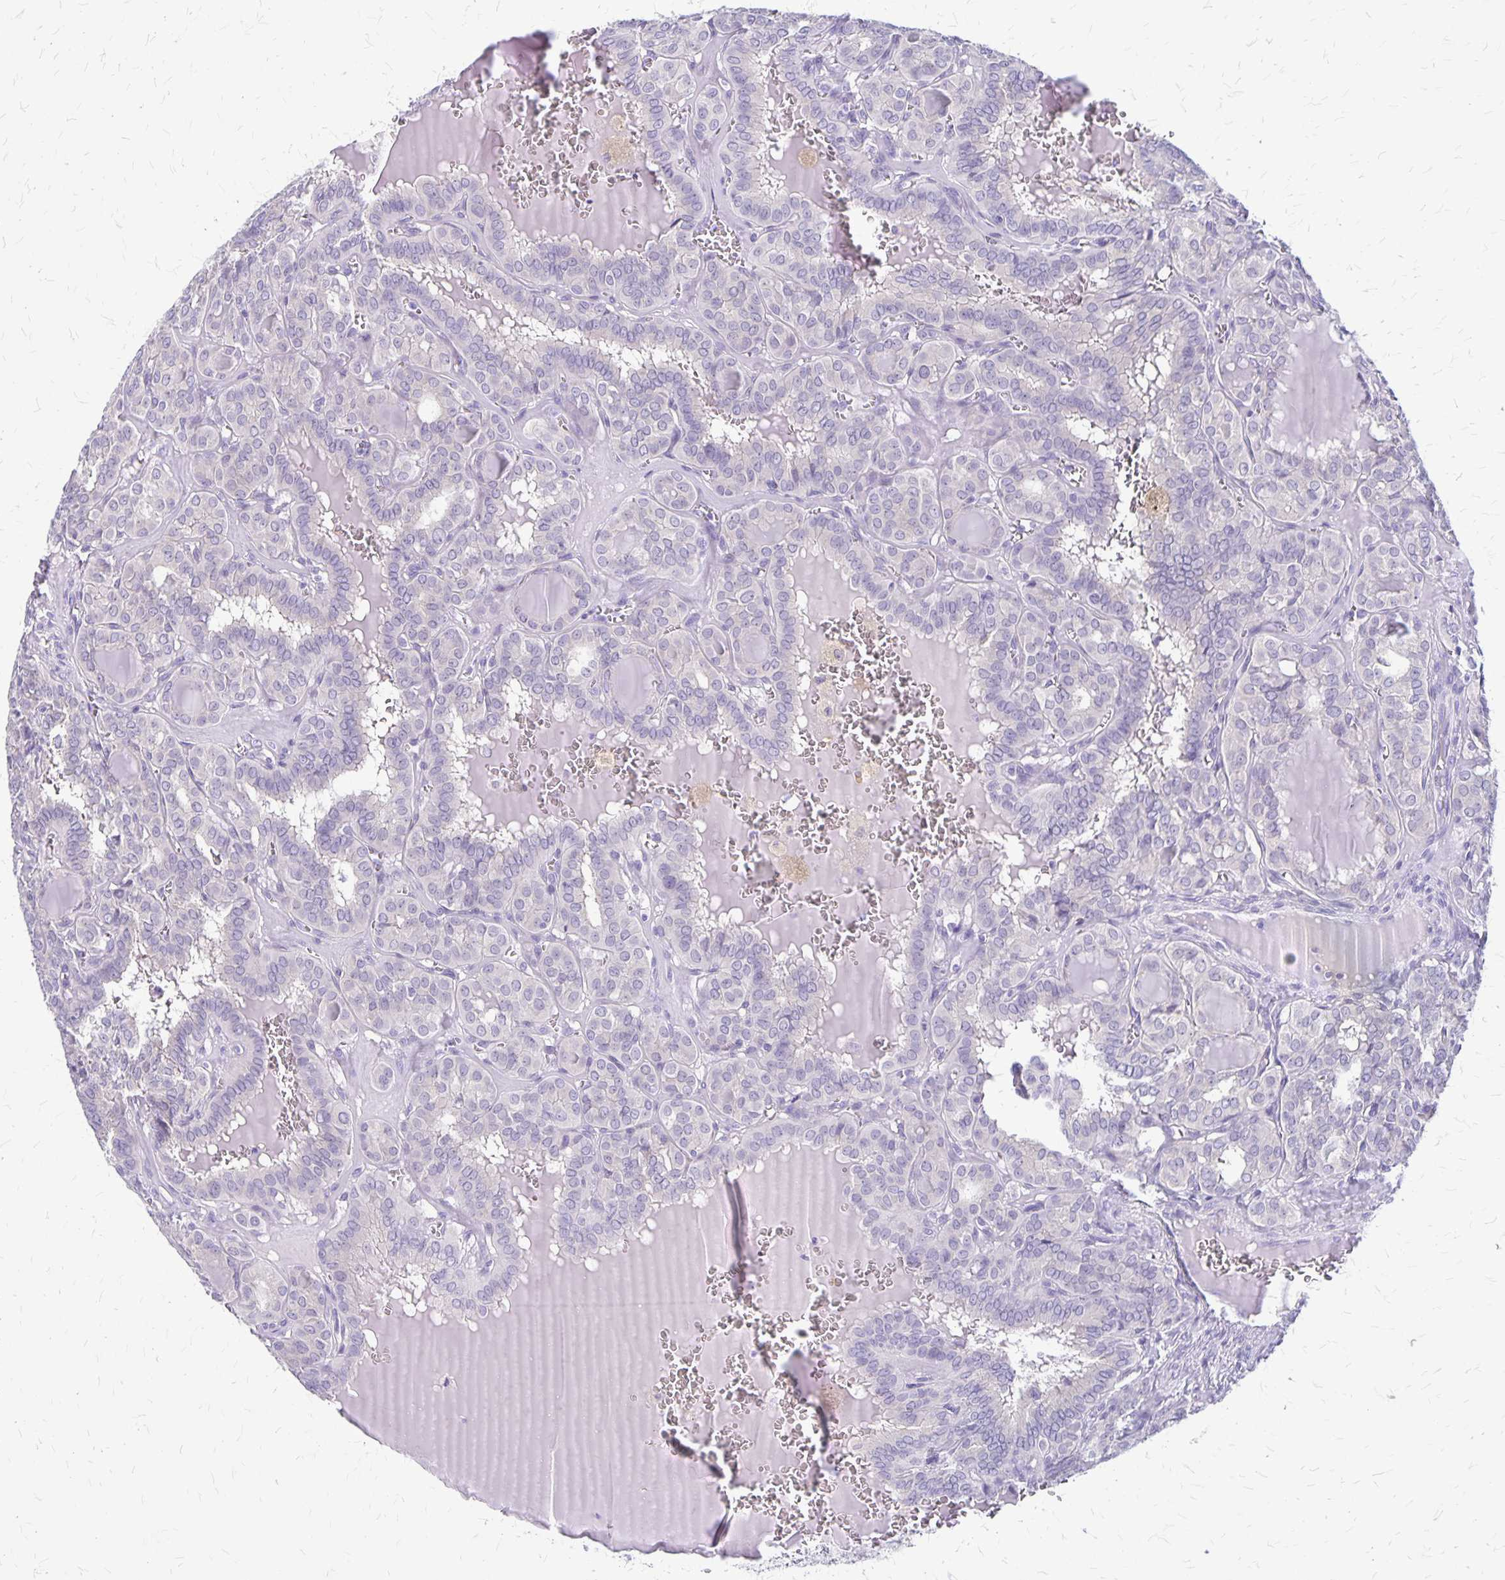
{"staining": {"intensity": "negative", "quantity": "none", "location": "none"}, "tissue": "thyroid cancer", "cell_type": "Tumor cells", "image_type": "cancer", "snomed": [{"axis": "morphology", "description": "Papillary adenocarcinoma, NOS"}, {"axis": "topography", "description": "Thyroid gland"}], "caption": "Histopathology image shows no significant protein expression in tumor cells of papillary adenocarcinoma (thyroid). The staining is performed using DAB (3,3'-diaminobenzidine) brown chromogen with nuclei counter-stained in using hematoxylin.", "gene": "PLXNB3", "patient": {"sex": "female", "age": 41}}